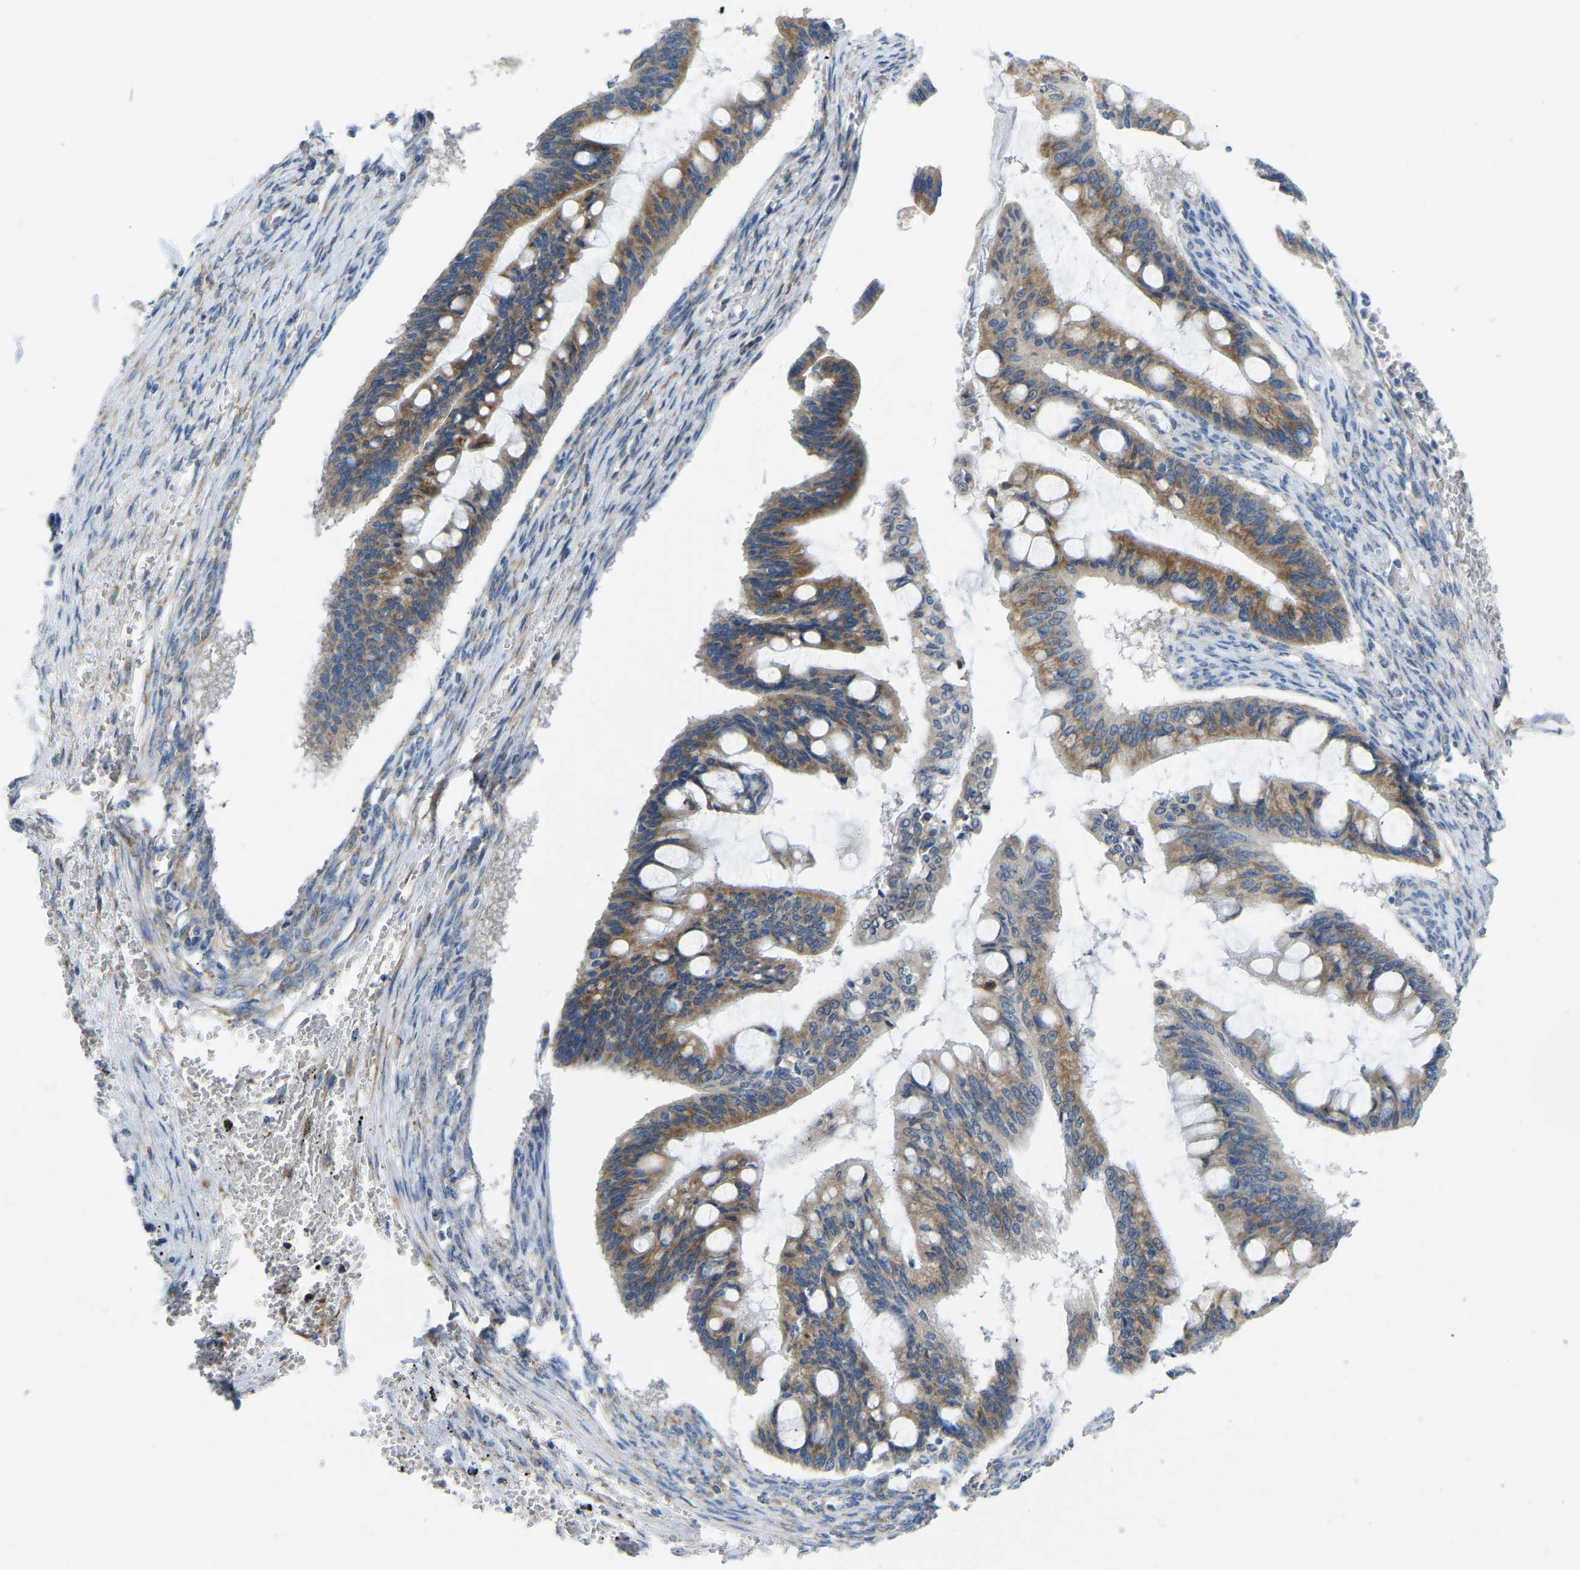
{"staining": {"intensity": "moderate", "quantity": ">75%", "location": "cytoplasmic/membranous"}, "tissue": "ovarian cancer", "cell_type": "Tumor cells", "image_type": "cancer", "snomed": [{"axis": "morphology", "description": "Cystadenocarcinoma, mucinous, NOS"}, {"axis": "topography", "description": "Ovary"}], "caption": "Ovarian mucinous cystadenocarcinoma stained with a brown dye displays moderate cytoplasmic/membranous positive positivity in about >75% of tumor cells.", "gene": "SND1", "patient": {"sex": "female", "age": 73}}